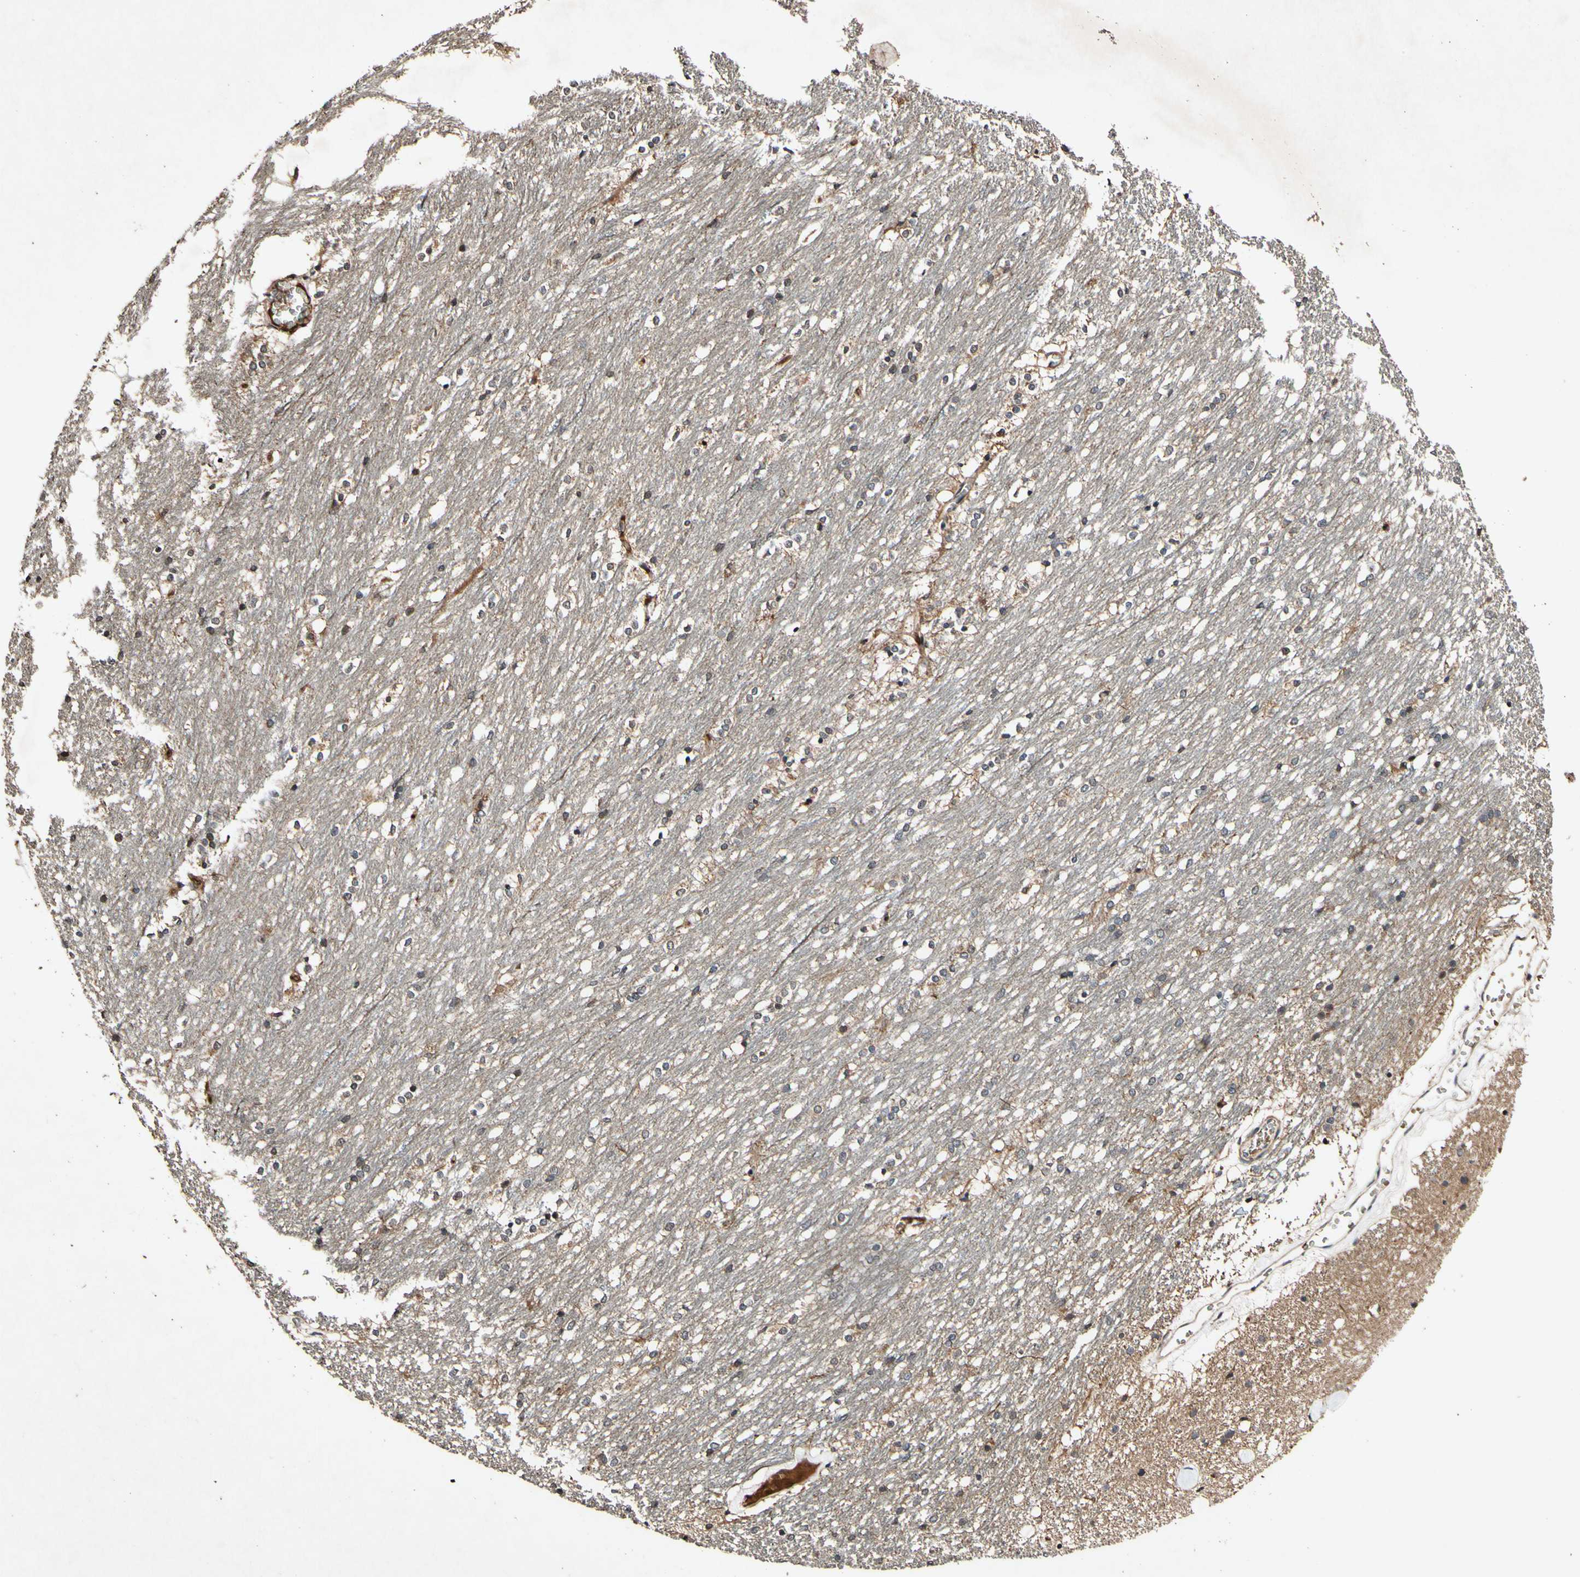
{"staining": {"intensity": "strong", "quantity": "25%-75%", "location": "cytoplasmic/membranous,nuclear"}, "tissue": "caudate", "cell_type": "Glial cells", "image_type": "normal", "snomed": [{"axis": "morphology", "description": "Normal tissue, NOS"}, {"axis": "topography", "description": "Lateral ventricle wall"}], "caption": "Immunohistochemistry (IHC) image of benign caudate: caudate stained using immunohistochemistry reveals high levels of strong protein expression localized specifically in the cytoplasmic/membranous,nuclear of glial cells, appearing as a cytoplasmic/membranous,nuclear brown color.", "gene": "PLAT", "patient": {"sex": "female", "age": 19}}